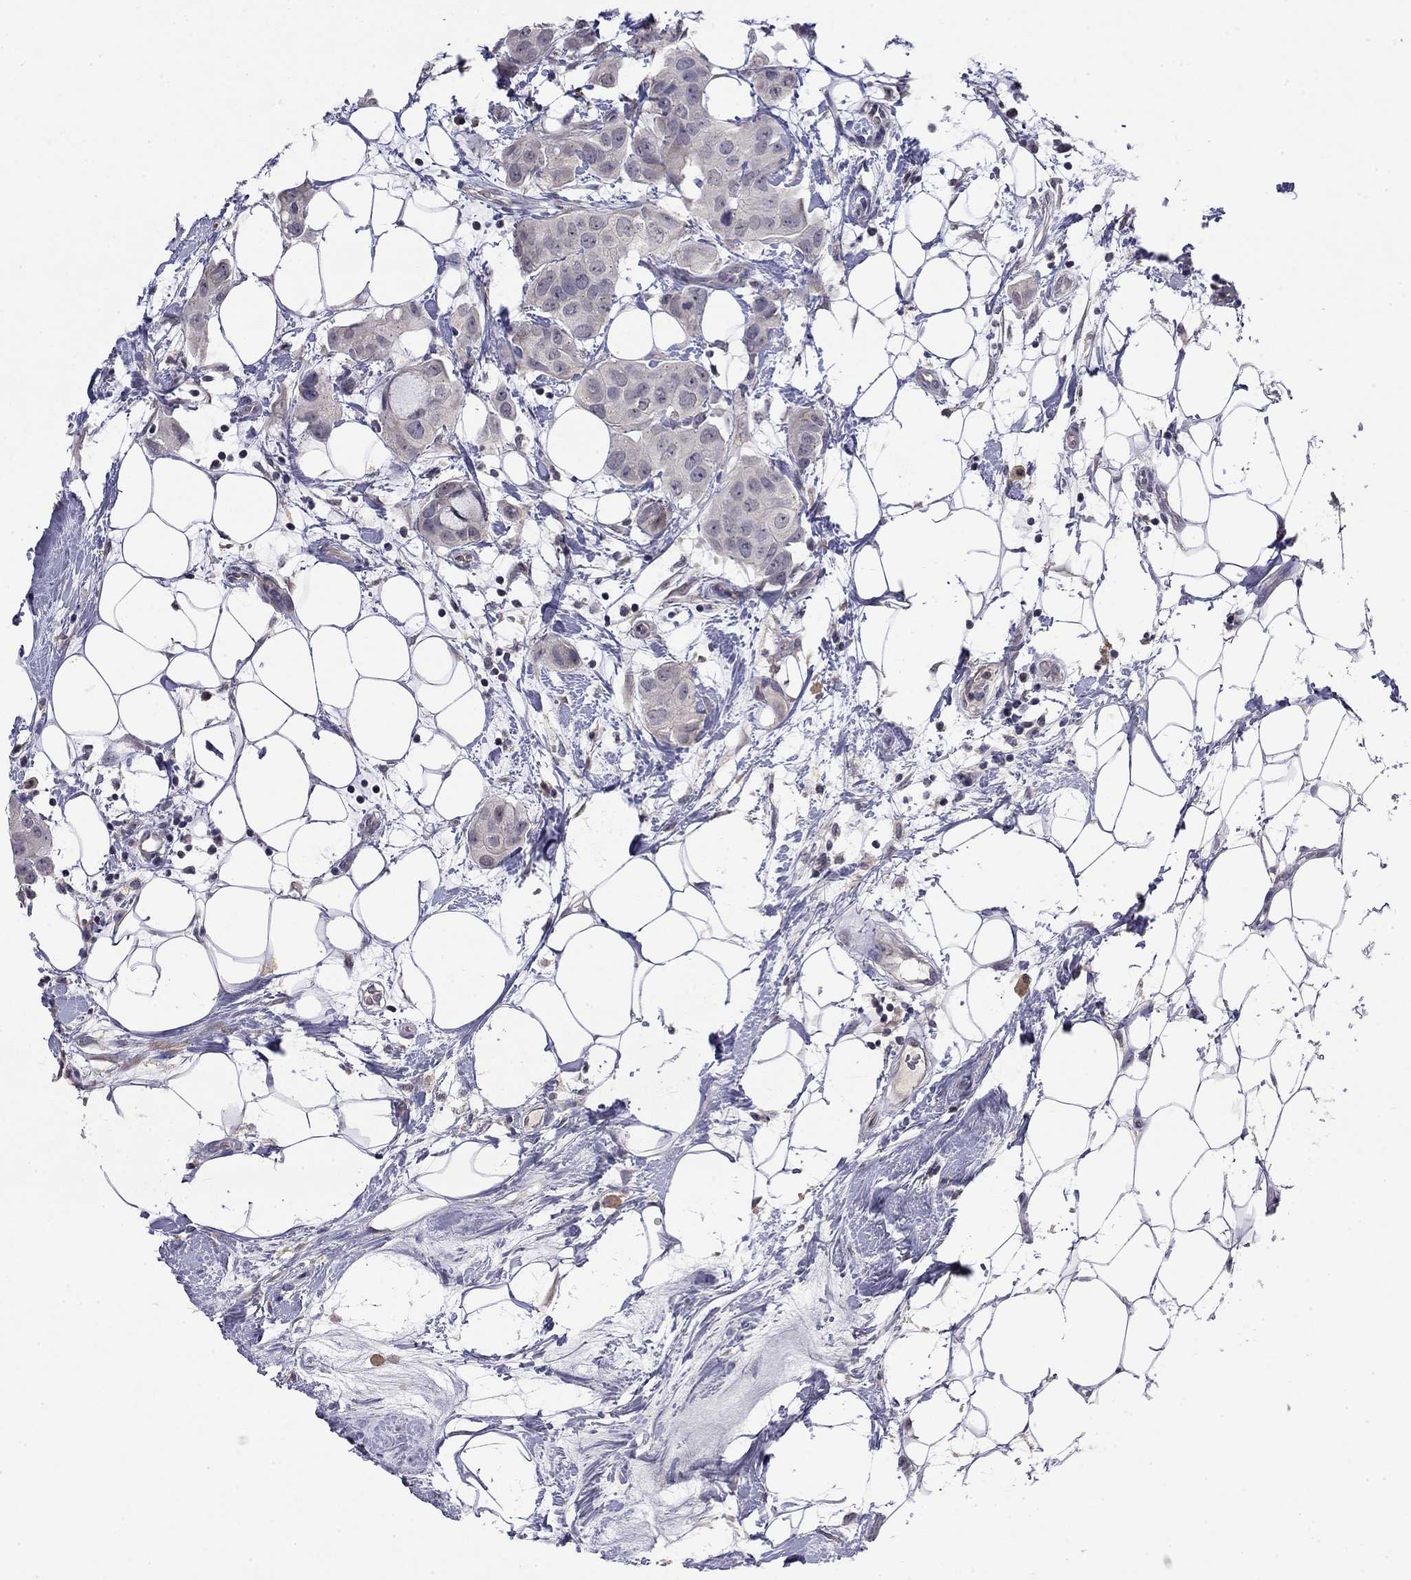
{"staining": {"intensity": "negative", "quantity": "none", "location": "none"}, "tissue": "breast cancer", "cell_type": "Tumor cells", "image_type": "cancer", "snomed": [{"axis": "morphology", "description": "Normal tissue, NOS"}, {"axis": "morphology", "description": "Duct carcinoma"}, {"axis": "topography", "description": "Breast"}], "caption": "Tumor cells are negative for protein expression in human breast cancer (intraductal carcinoma).", "gene": "WNK3", "patient": {"sex": "female", "age": 40}}